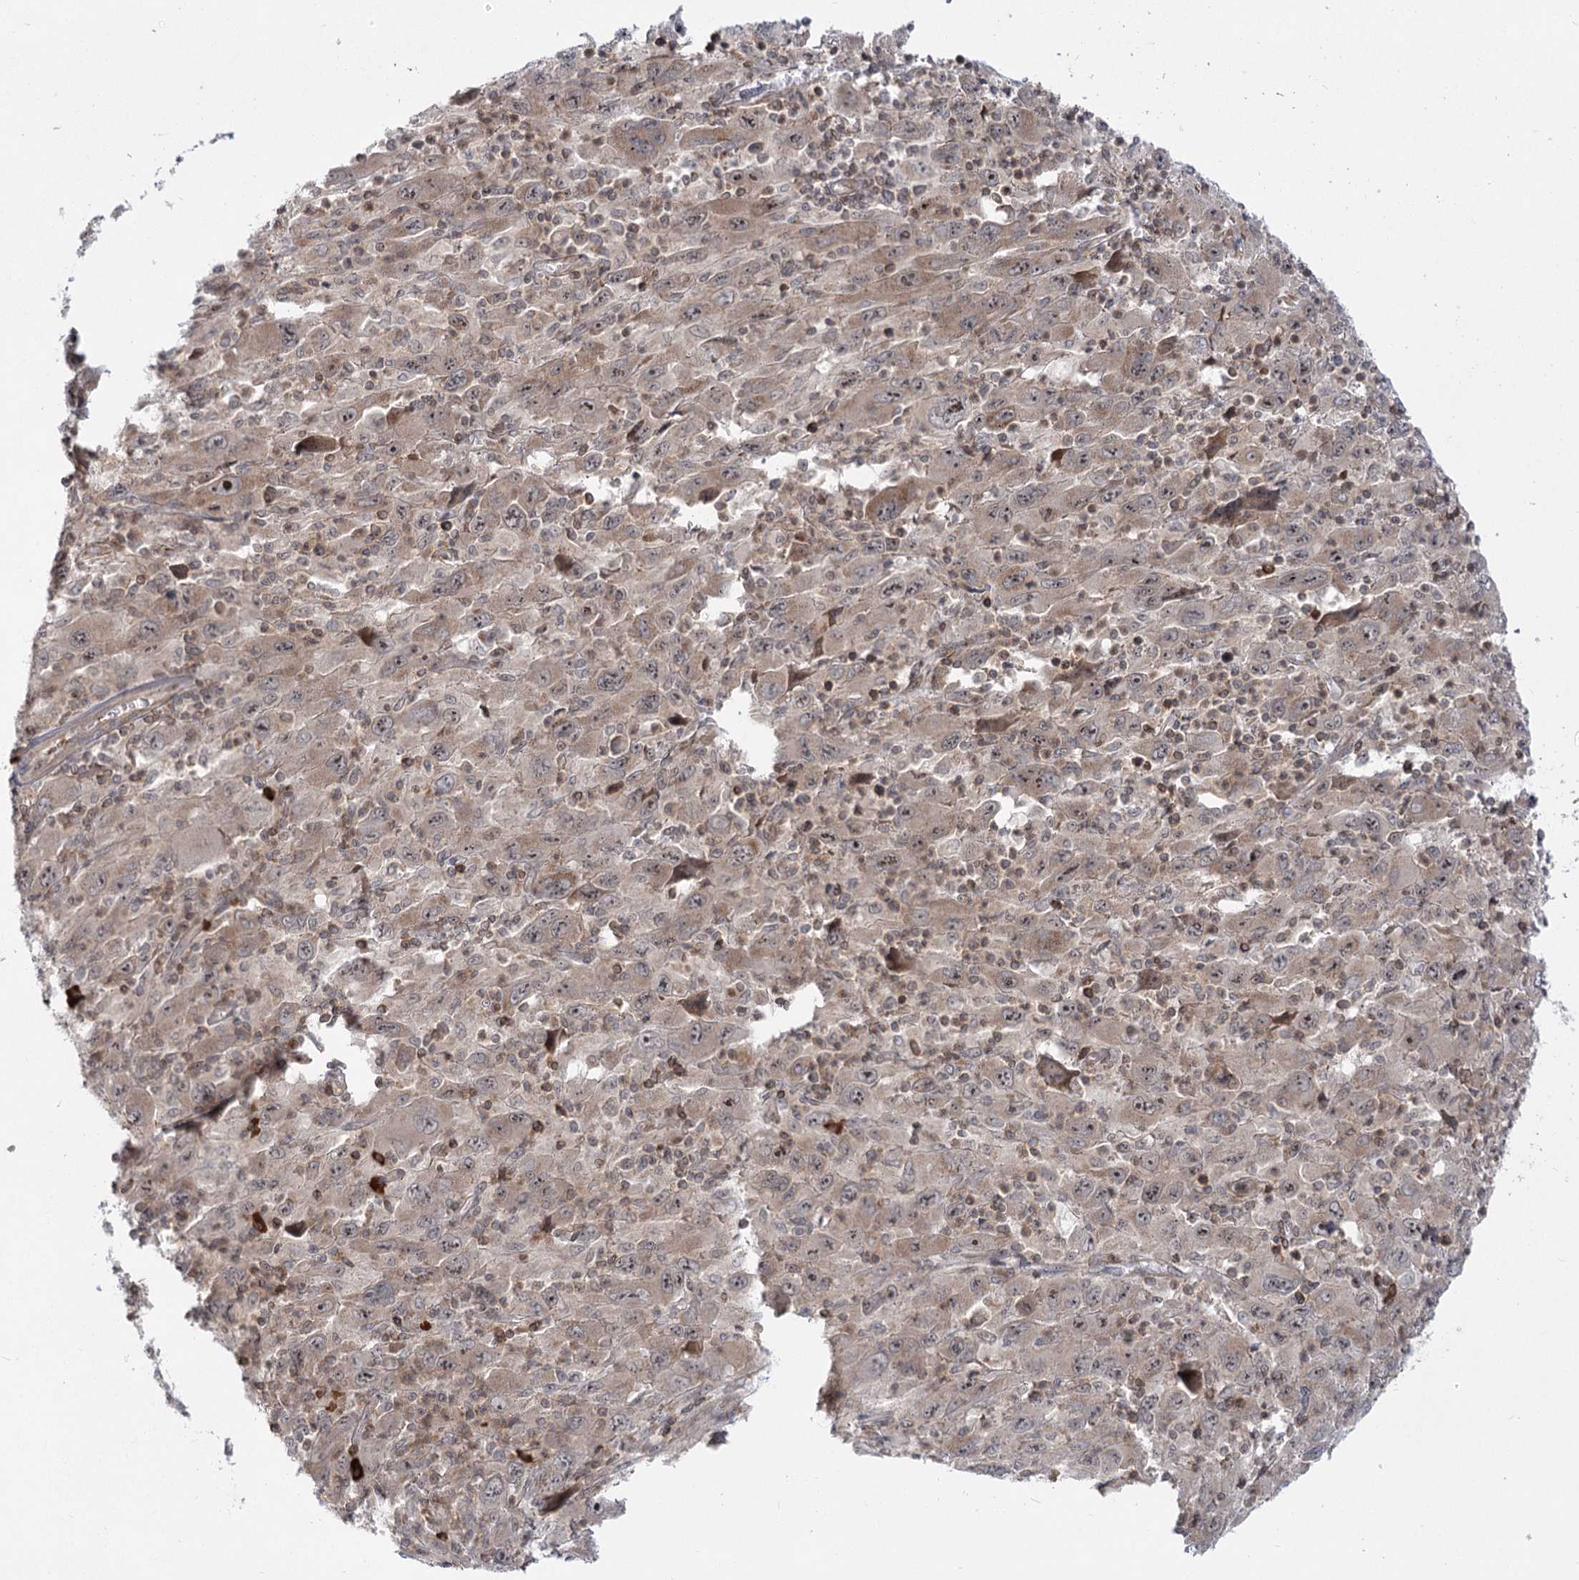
{"staining": {"intensity": "weak", "quantity": "25%-75%", "location": "cytoplasmic/membranous,nuclear"}, "tissue": "melanoma", "cell_type": "Tumor cells", "image_type": "cancer", "snomed": [{"axis": "morphology", "description": "Malignant melanoma, Metastatic site"}, {"axis": "topography", "description": "Skin"}], "caption": "Immunohistochemistry image of neoplastic tissue: human melanoma stained using IHC shows low levels of weak protein expression localized specifically in the cytoplasmic/membranous and nuclear of tumor cells, appearing as a cytoplasmic/membranous and nuclear brown color.", "gene": "SYTL1", "patient": {"sex": "female", "age": 56}}